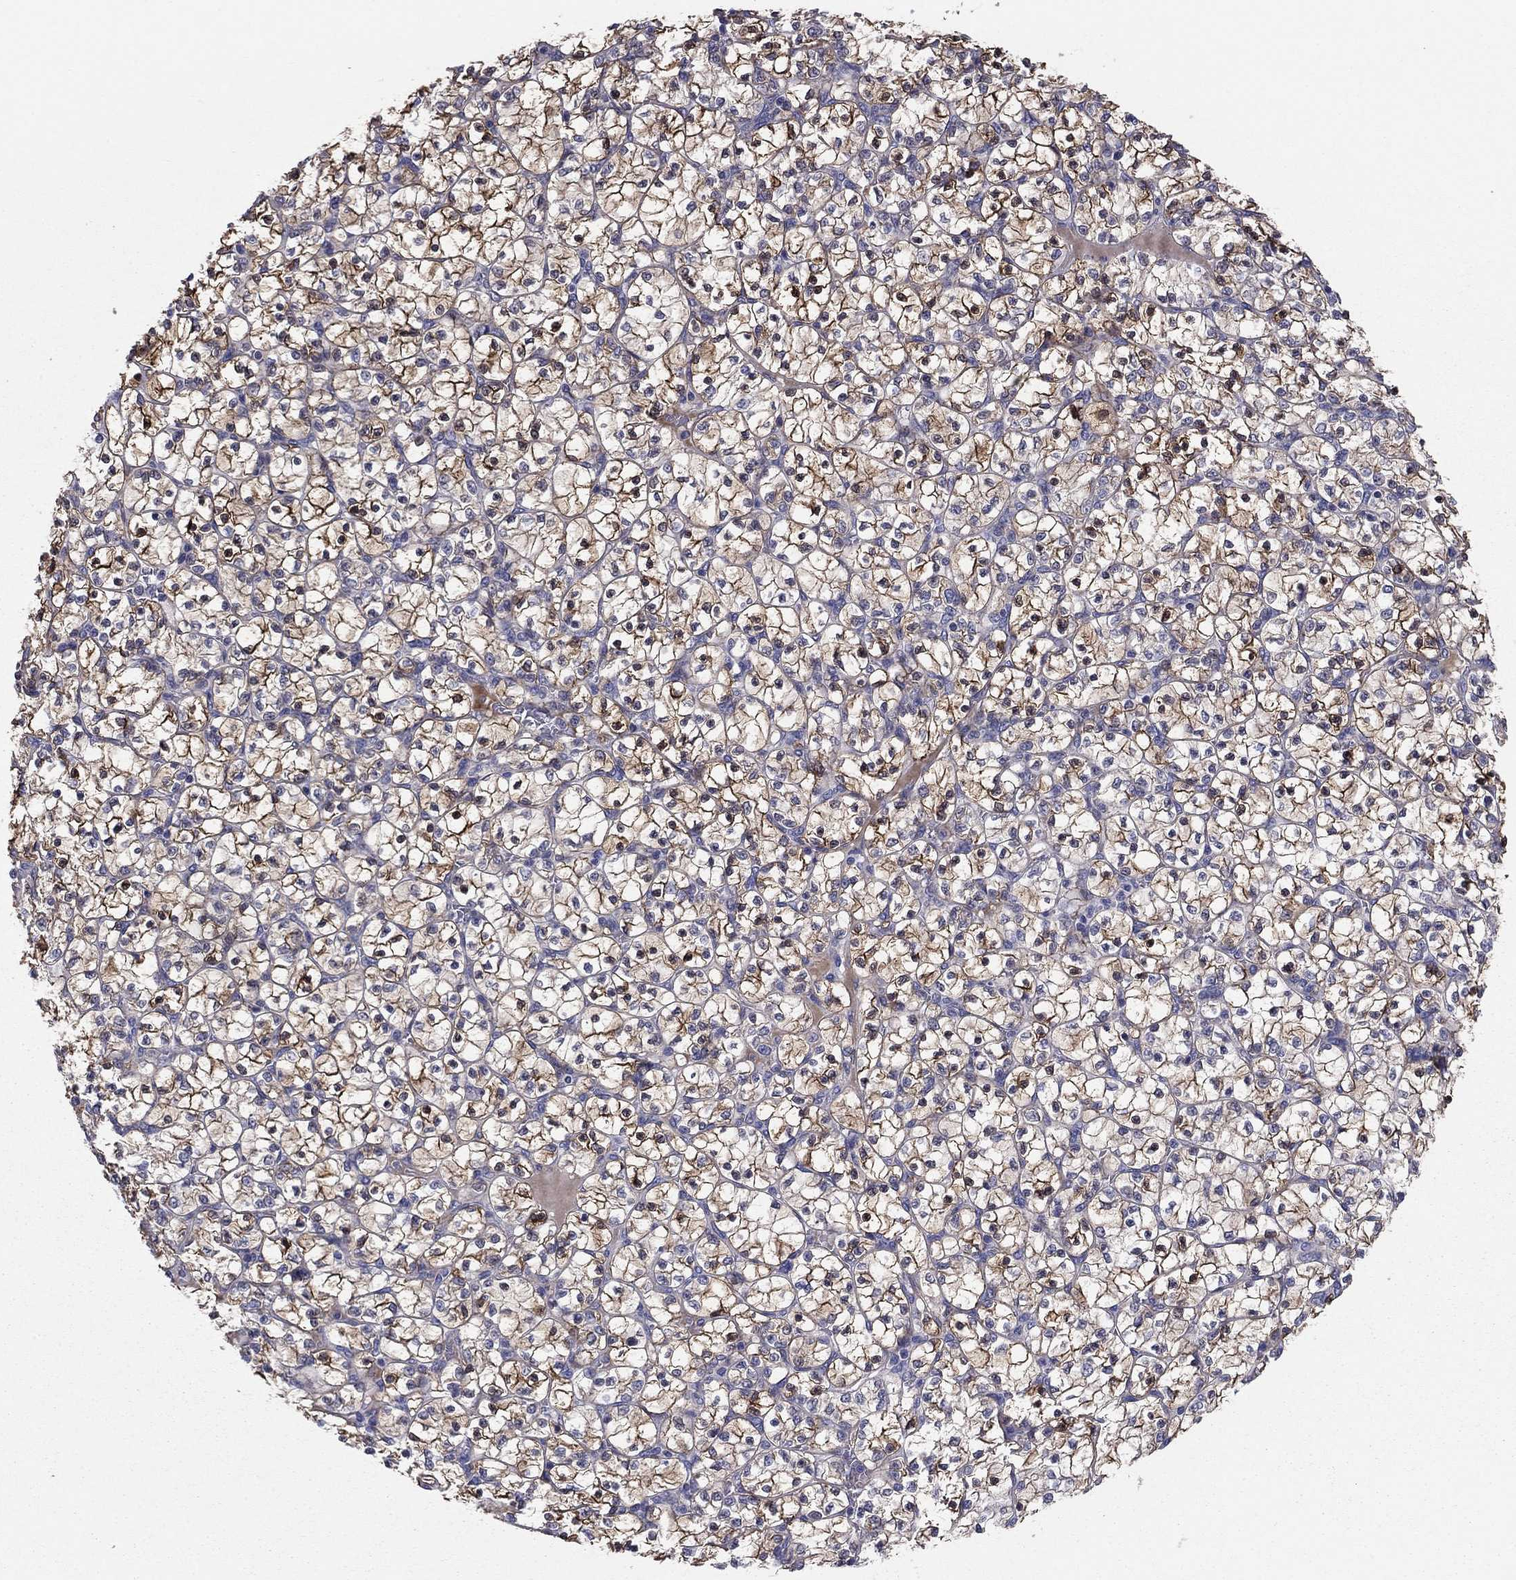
{"staining": {"intensity": "strong", "quantity": ">75%", "location": "cytoplasmic/membranous"}, "tissue": "renal cancer", "cell_type": "Tumor cells", "image_type": "cancer", "snomed": [{"axis": "morphology", "description": "Adenocarcinoma, NOS"}, {"axis": "topography", "description": "Kidney"}], "caption": "This micrograph shows renal adenocarcinoma stained with IHC to label a protein in brown. The cytoplasmic/membranous of tumor cells show strong positivity for the protein. Nuclei are counter-stained blue.", "gene": "EMP2", "patient": {"sex": "female", "age": 89}}